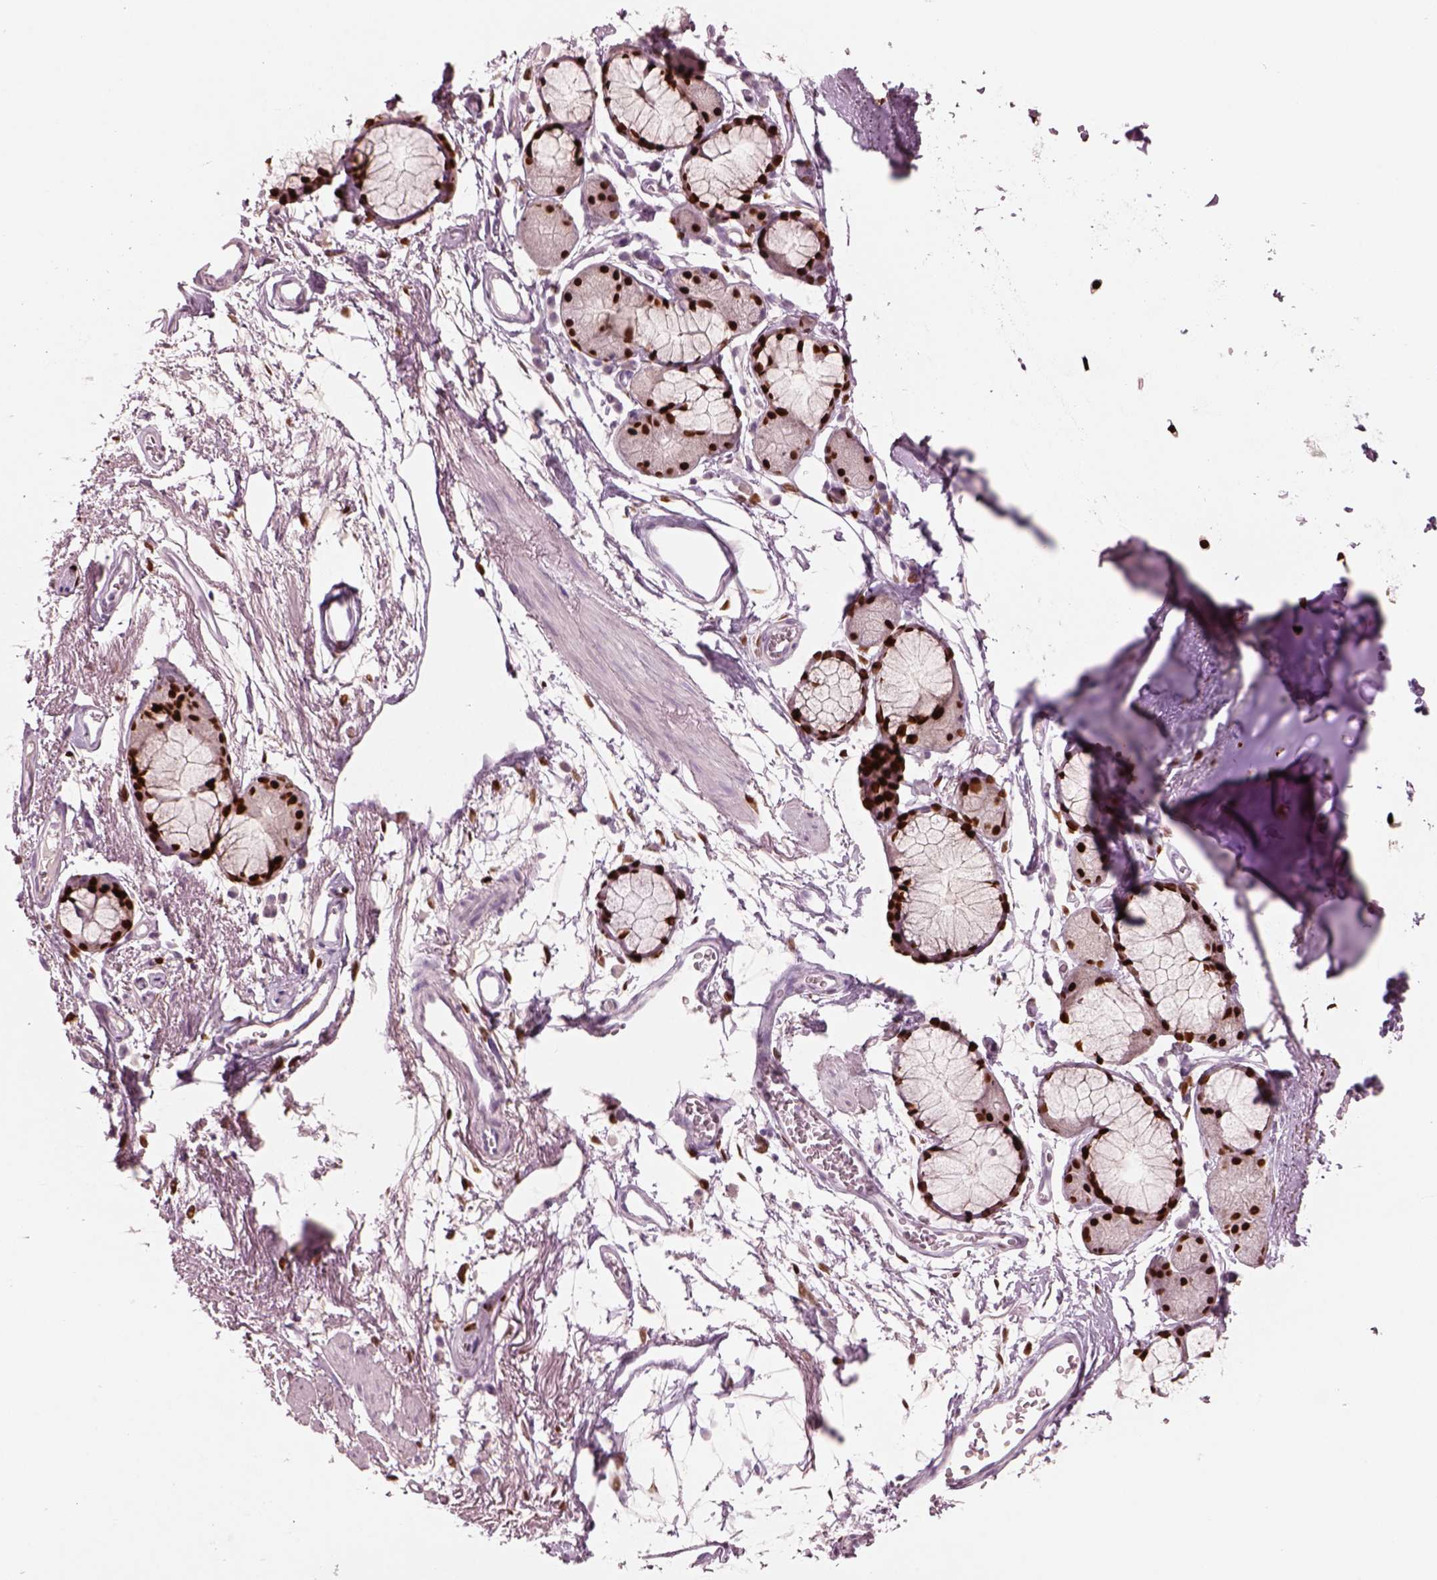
{"staining": {"intensity": "negative", "quantity": "none", "location": "none"}, "tissue": "adipose tissue", "cell_type": "Adipocytes", "image_type": "normal", "snomed": [{"axis": "morphology", "description": "Normal tissue, NOS"}, {"axis": "topography", "description": "Cartilage tissue"}, {"axis": "topography", "description": "Bronchus"}], "caption": "Adipocytes are negative for protein expression in normal human adipose tissue. The staining is performed using DAB brown chromogen with nuclei counter-stained in using hematoxylin.", "gene": "SOX9", "patient": {"sex": "female", "age": 79}}